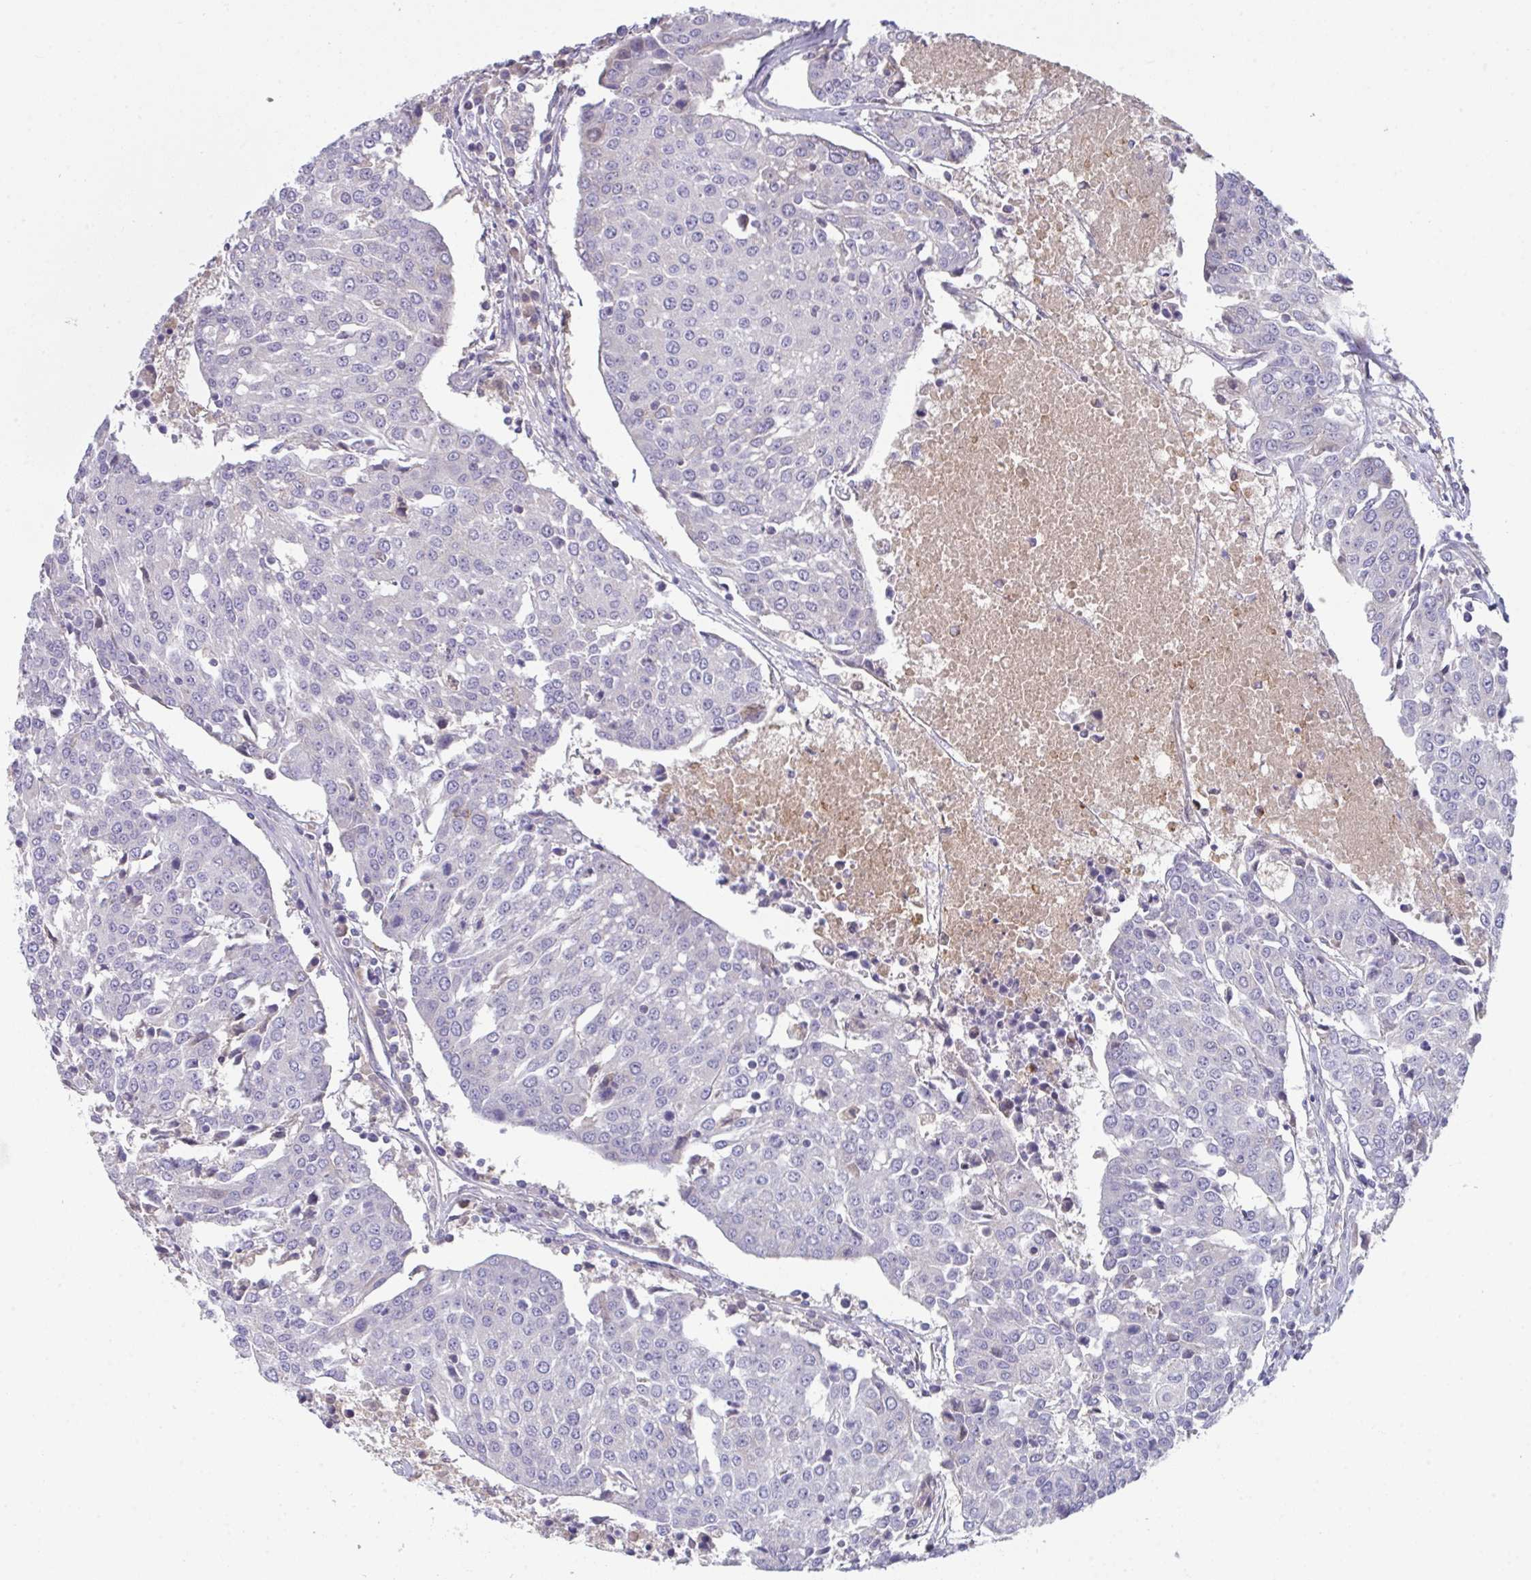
{"staining": {"intensity": "negative", "quantity": "none", "location": "none"}, "tissue": "urothelial cancer", "cell_type": "Tumor cells", "image_type": "cancer", "snomed": [{"axis": "morphology", "description": "Urothelial carcinoma, High grade"}, {"axis": "topography", "description": "Urinary bladder"}], "caption": "An immunohistochemistry (IHC) image of urothelial cancer is shown. There is no staining in tumor cells of urothelial cancer.", "gene": "HGFAC", "patient": {"sex": "female", "age": 85}}